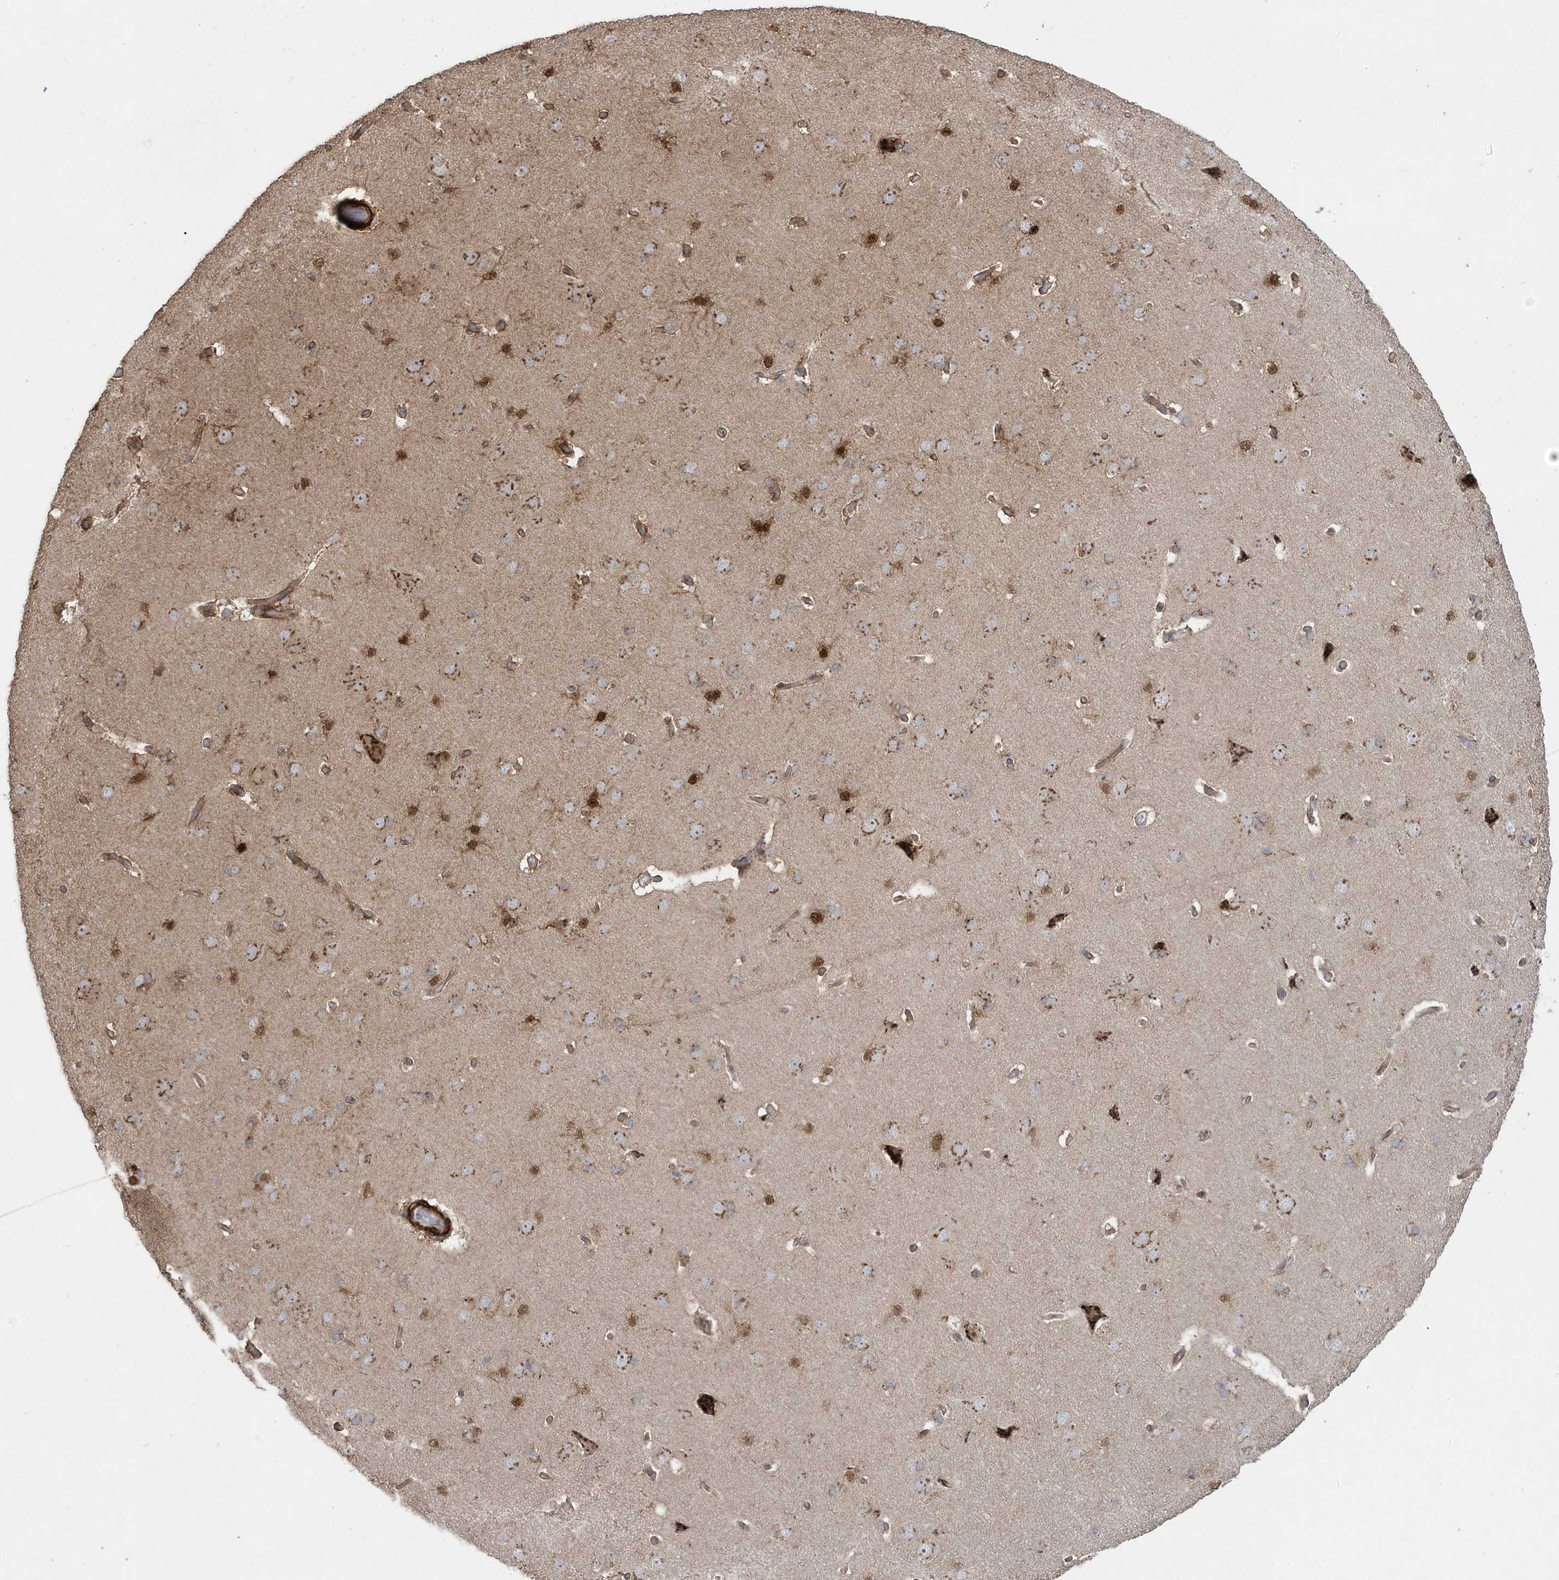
{"staining": {"intensity": "strong", "quantity": "25%-75%", "location": "cytoplasmic/membranous"}, "tissue": "cerebral cortex", "cell_type": "Endothelial cells", "image_type": "normal", "snomed": [{"axis": "morphology", "description": "Normal tissue, NOS"}, {"axis": "topography", "description": "Cerebral cortex"}], "caption": "IHC image of unremarkable cerebral cortex: human cerebral cortex stained using immunohistochemistry (IHC) displays high levels of strong protein expression localized specifically in the cytoplasmic/membranous of endothelial cells, appearing as a cytoplasmic/membranous brown color.", "gene": "CETN3", "patient": {"sex": "male", "age": 62}}